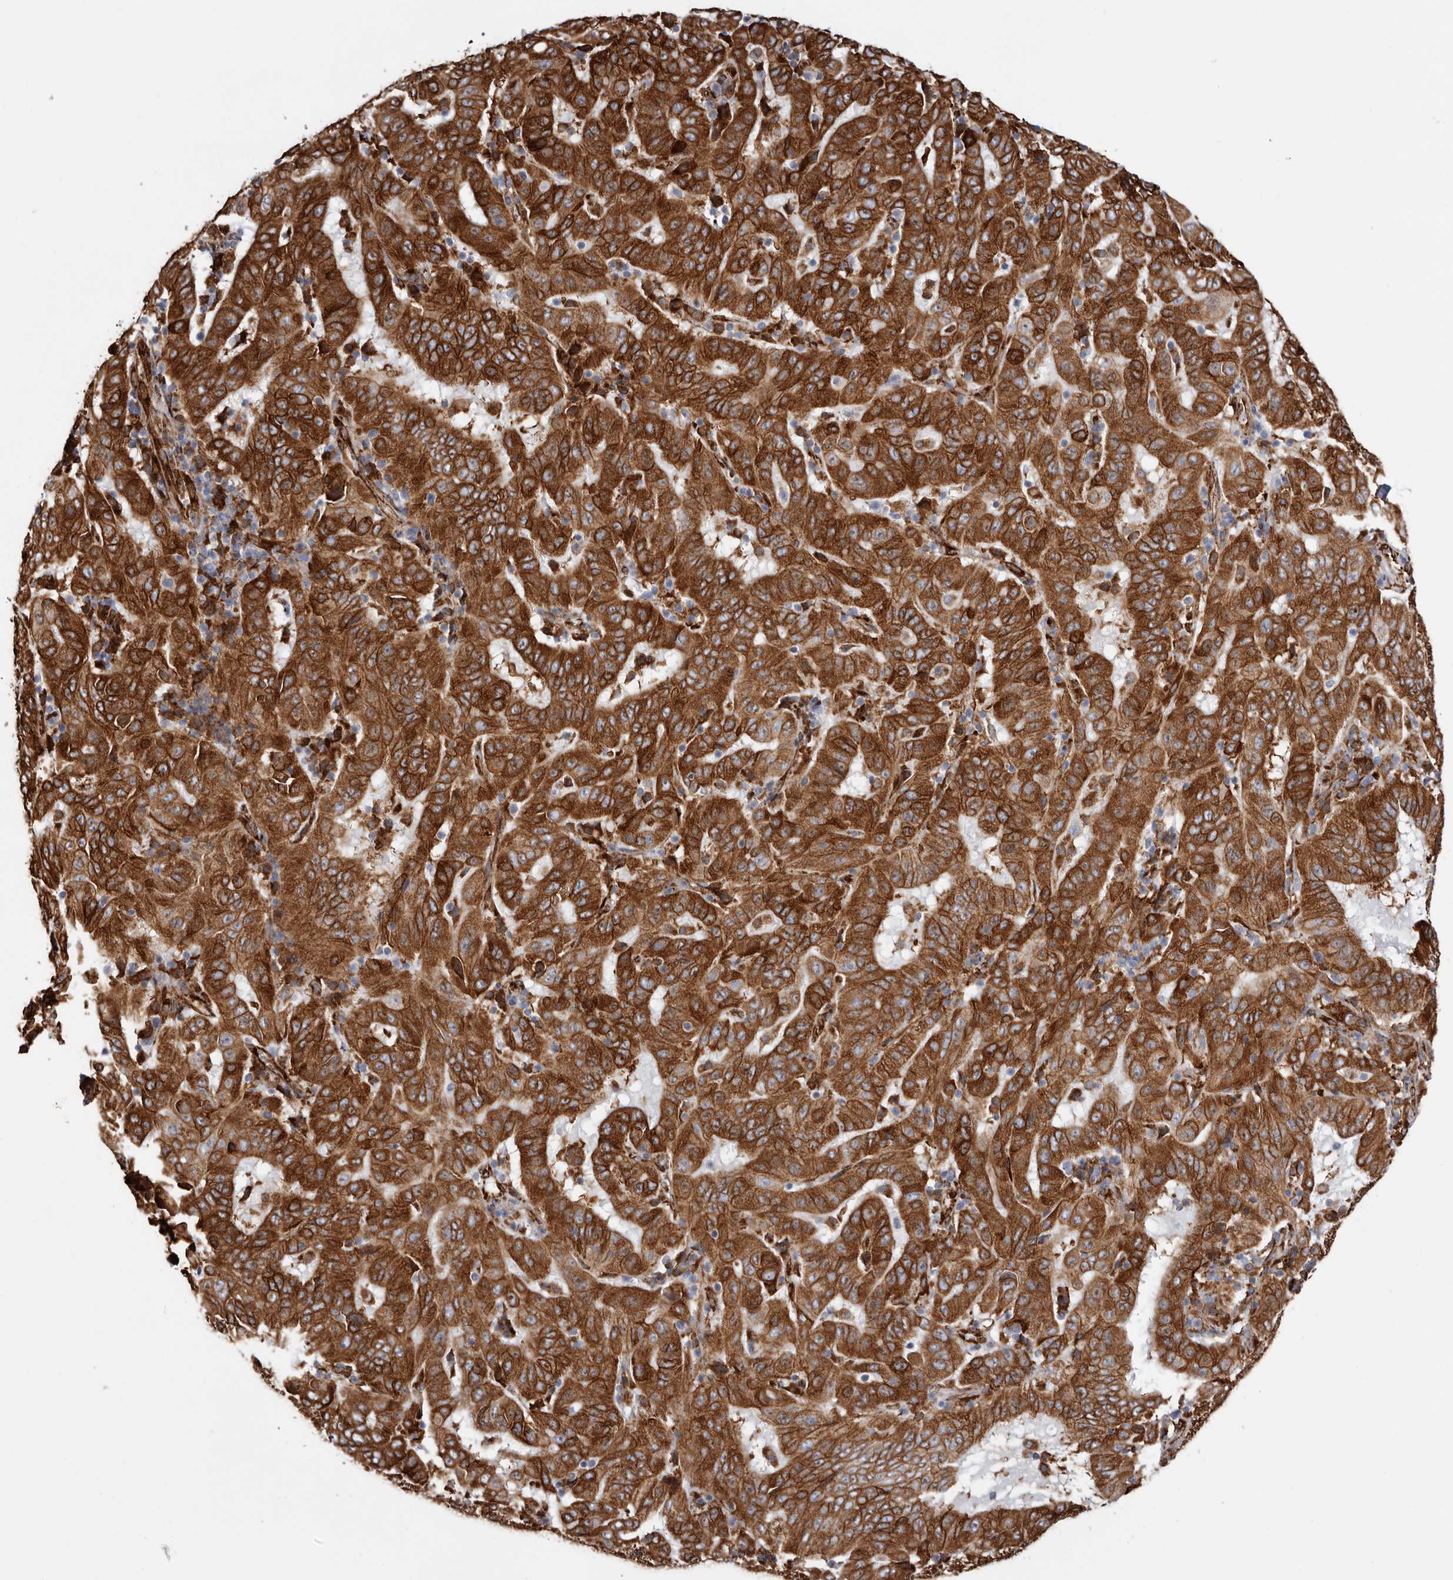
{"staining": {"intensity": "strong", "quantity": ">75%", "location": "cytoplasmic/membranous"}, "tissue": "pancreatic cancer", "cell_type": "Tumor cells", "image_type": "cancer", "snomed": [{"axis": "morphology", "description": "Adenocarcinoma, NOS"}, {"axis": "topography", "description": "Pancreas"}], "caption": "Tumor cells show high levels of strong cytoplasmic/membranous staining in about >75% of cells in pancreatic cancer (adenocarcinoma). (Brightfield microscopy of DAB IHC at high magnification).", "gene": "SEMA3E", "patient": {"sex": "male", "age": 63}}